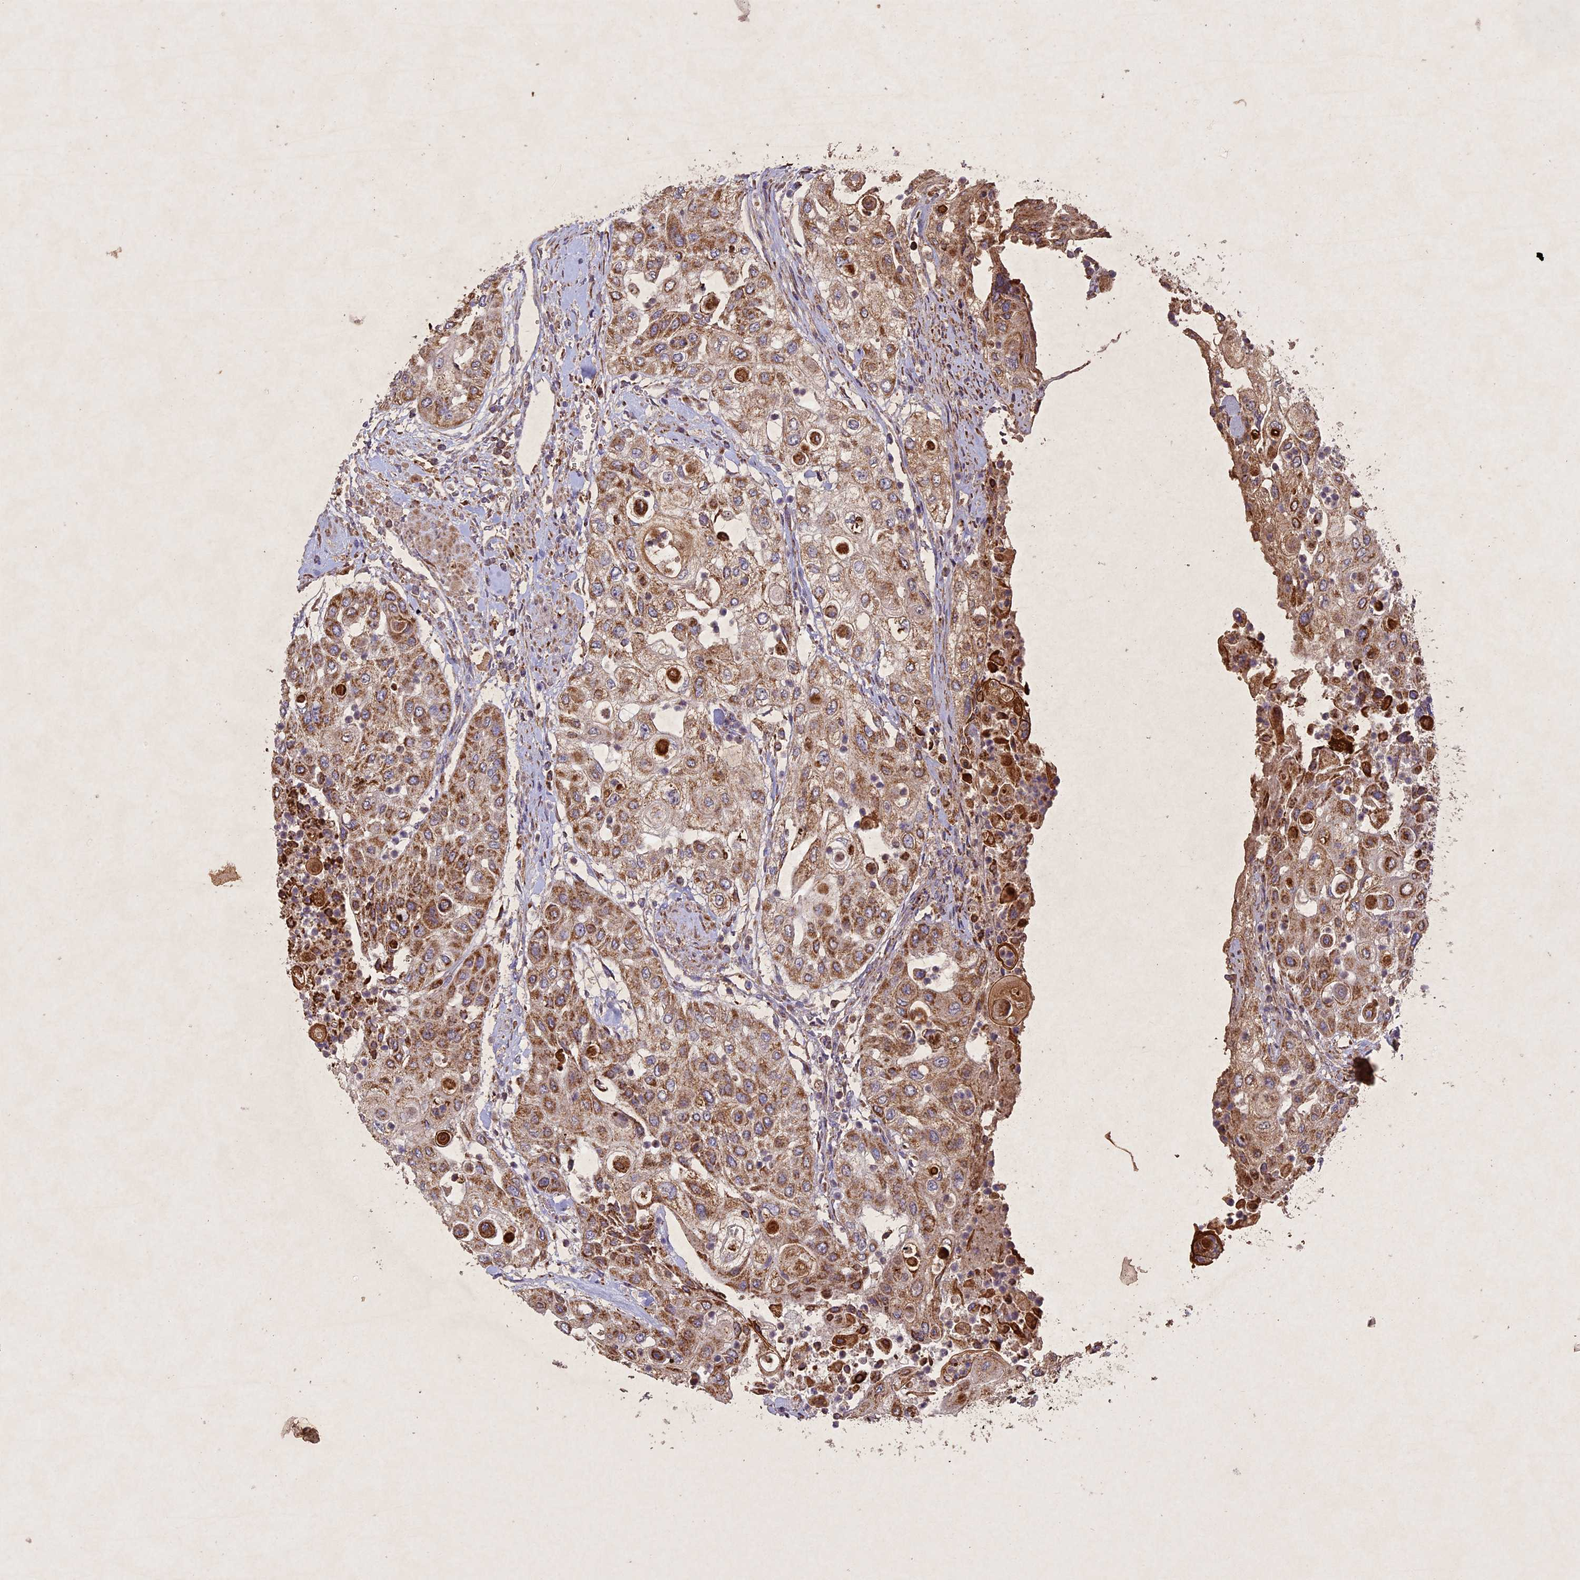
{"staining": {"intensity": "moderate", "quantity": ">75%", "location": "cytoplasmic/membranous"}, "tissue": "urothelial cancer", "cell_type": "Tumor cells", "image_type": "cancer", "snomed": [{"axis": "morphology", "description": "Urothelial carcinoma, High grade"}, {"axis": "topography", "description": "Urinary bladder"}], "caption": "Protein staining demonstrates moderate cytoplasmic/membranous staining in about >75% of tumor cells in urothelial cancer.", "gene": "CIAO2B", "patient": {"sex": "female", "age": 79}}